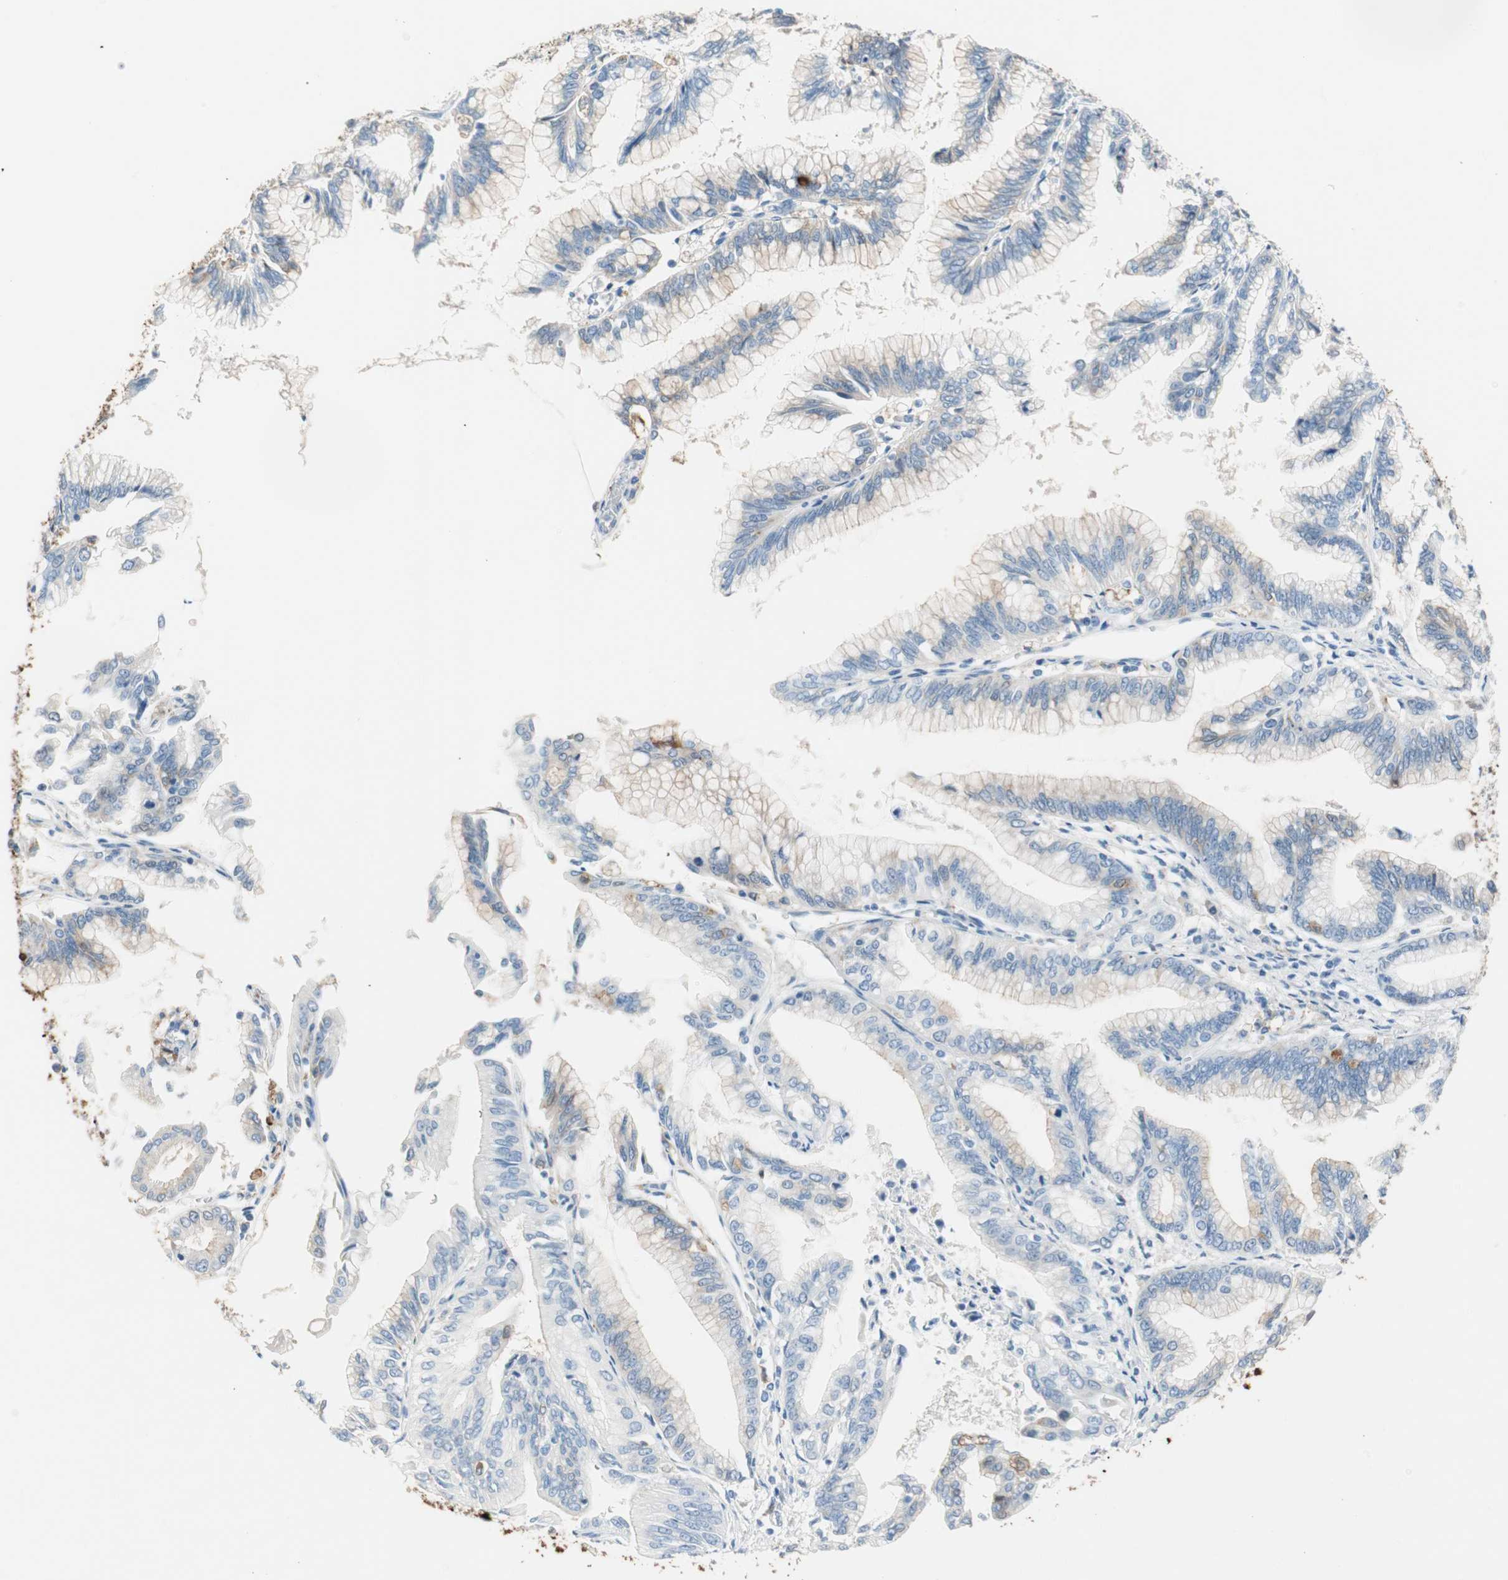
{"staining": {"intensity": "weak", "quantity": "<25%", "location": "cytoplasmic/membranous"}, "tissue": "pancreatic cancer", "cell_type": "Tumor cells", "image_type": "cancer", "snomed": [{"axis": "morphology", "description": "Adenocarcinoma, NOS"}, {"axis": "topography", "description": "Pancreas"}], "caption": "A photomicrograph of pancreatic cancer (adenocarcinoma) stained for a protein exhibits no brown staining in tumor cells. (Stains: DAB immunohistochemistry with hematoxylin counter stain, Microscopy: brightfield microscopy at high magnification).", "gene": "GLUL", "patient": {"sex": "female", "age": 64}}